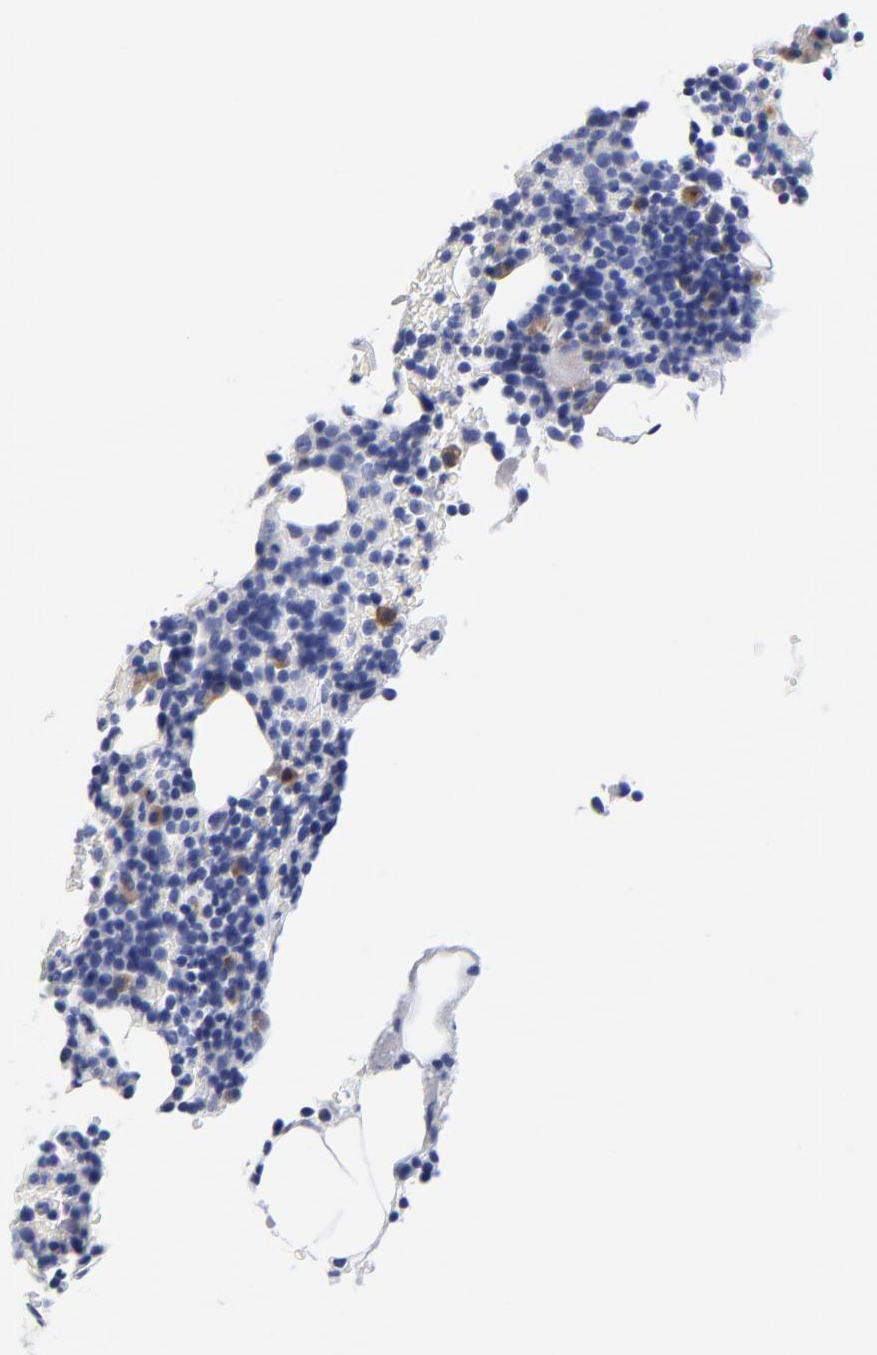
{"staining": {"intensity": "moderate", "quantity": "<25%", "location": "cytoplasmic/membranous"}, "tissue": "bone marrow", "cell_type": "Hematopoietic cells", "image_type": "normal", "snomed": [{"axis": "morphology", "description": "Normal tissue, NOS"}, {"axis": "topography", "description": "Bone marrow"}], "caption": "About <25% of hematopoietic cells in benign bone marrow demonstrate moderate cytoplasmic/membranous protein expression as visualized by brown immunohistochemical staining.", "gene": "LAX1", "patient": {"sex": "male", "age": 86}}